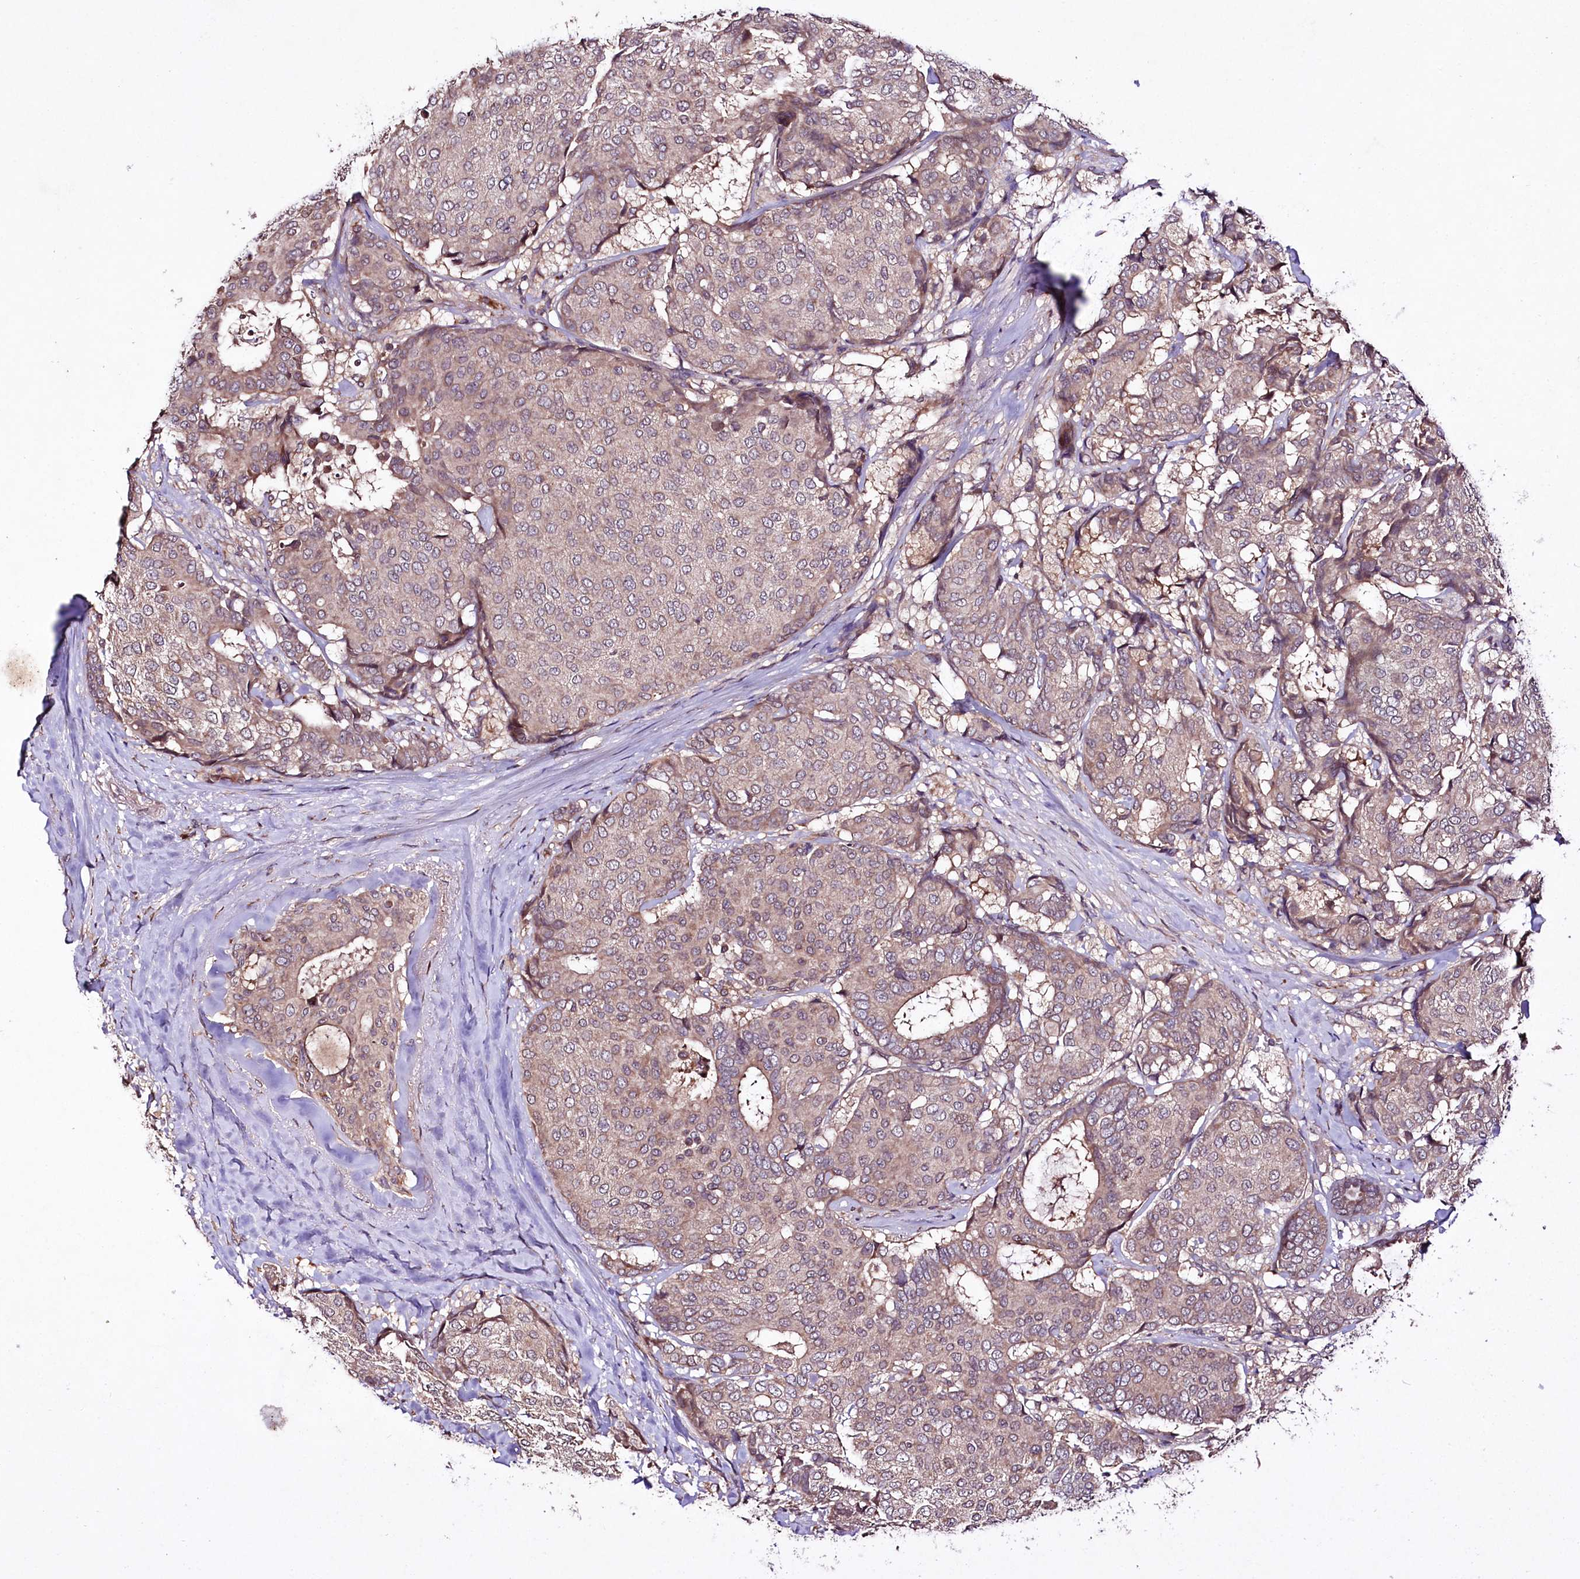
{"staining": {"intensity": "weak", "quantity": ">75%", "location": "cytoplasmic/membranous"}, "tissue": "breast cancer", "cell_type": "Tumor cells", "image_type": "cancer", "snomed": [{"axis": "morphology", "description": "Duct carcinoma"}, {"axis": "topography", "description": "Breast"}], "caption": "Tumor cells exhibit low levels of weak cytoplasmic/membranous staining in approximately >75% of cells in human breast cancer (invasive ductal carcinoma).", "gene": "TNPO3", "patient": {"sex": "female", "age": 75}}